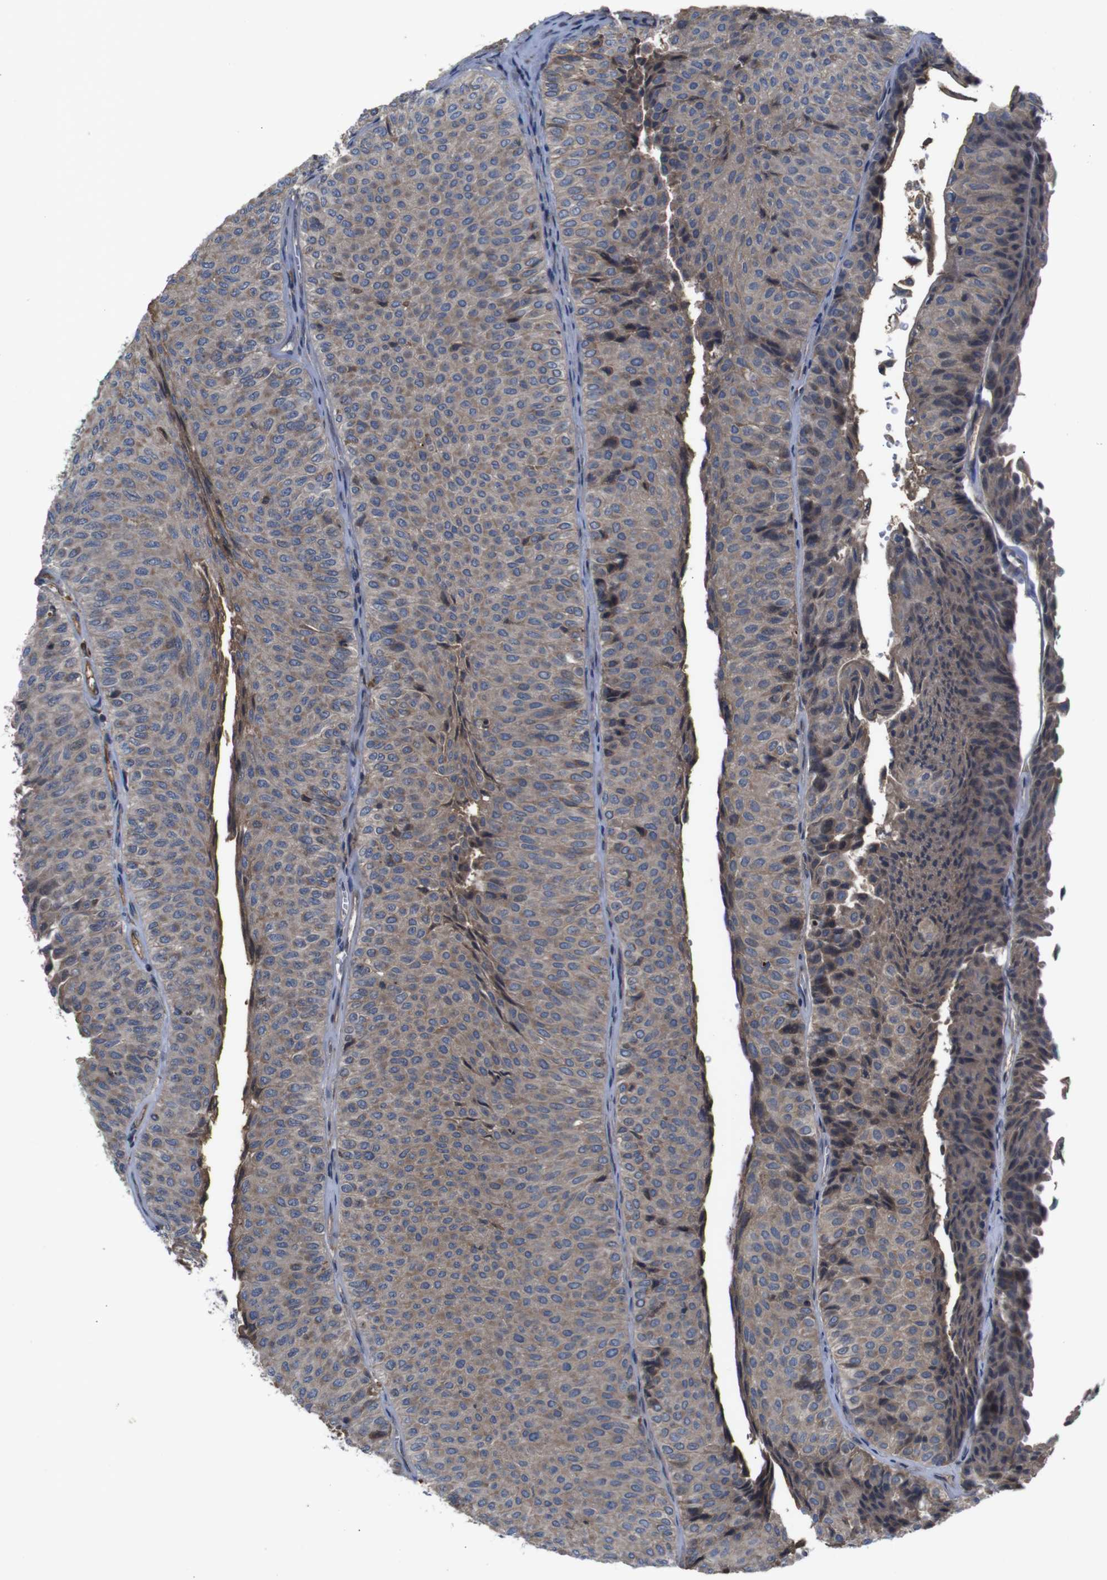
{"staining": {"intensity": "weak", "quantity": ">75%", "location": "cytoplasmic/membranous"}, "tissue": "urothelial cancer", "cell_type": "Tumor cells", "image_type": "cancer", "snomed": [{"axis": "morphology", "description": "Urothelial carcinoma, Low grade"}, {"axis": "topography", "description": "Urinary bladder"}], "caption": "A histopathology image of human low-grade urothelial carcinoma stained for a protein displays weak cytoplasmic/membranous brown staining in tumor cells.", "gene": "PTPN1", "patient": {"sex": "male", "age": 78}}